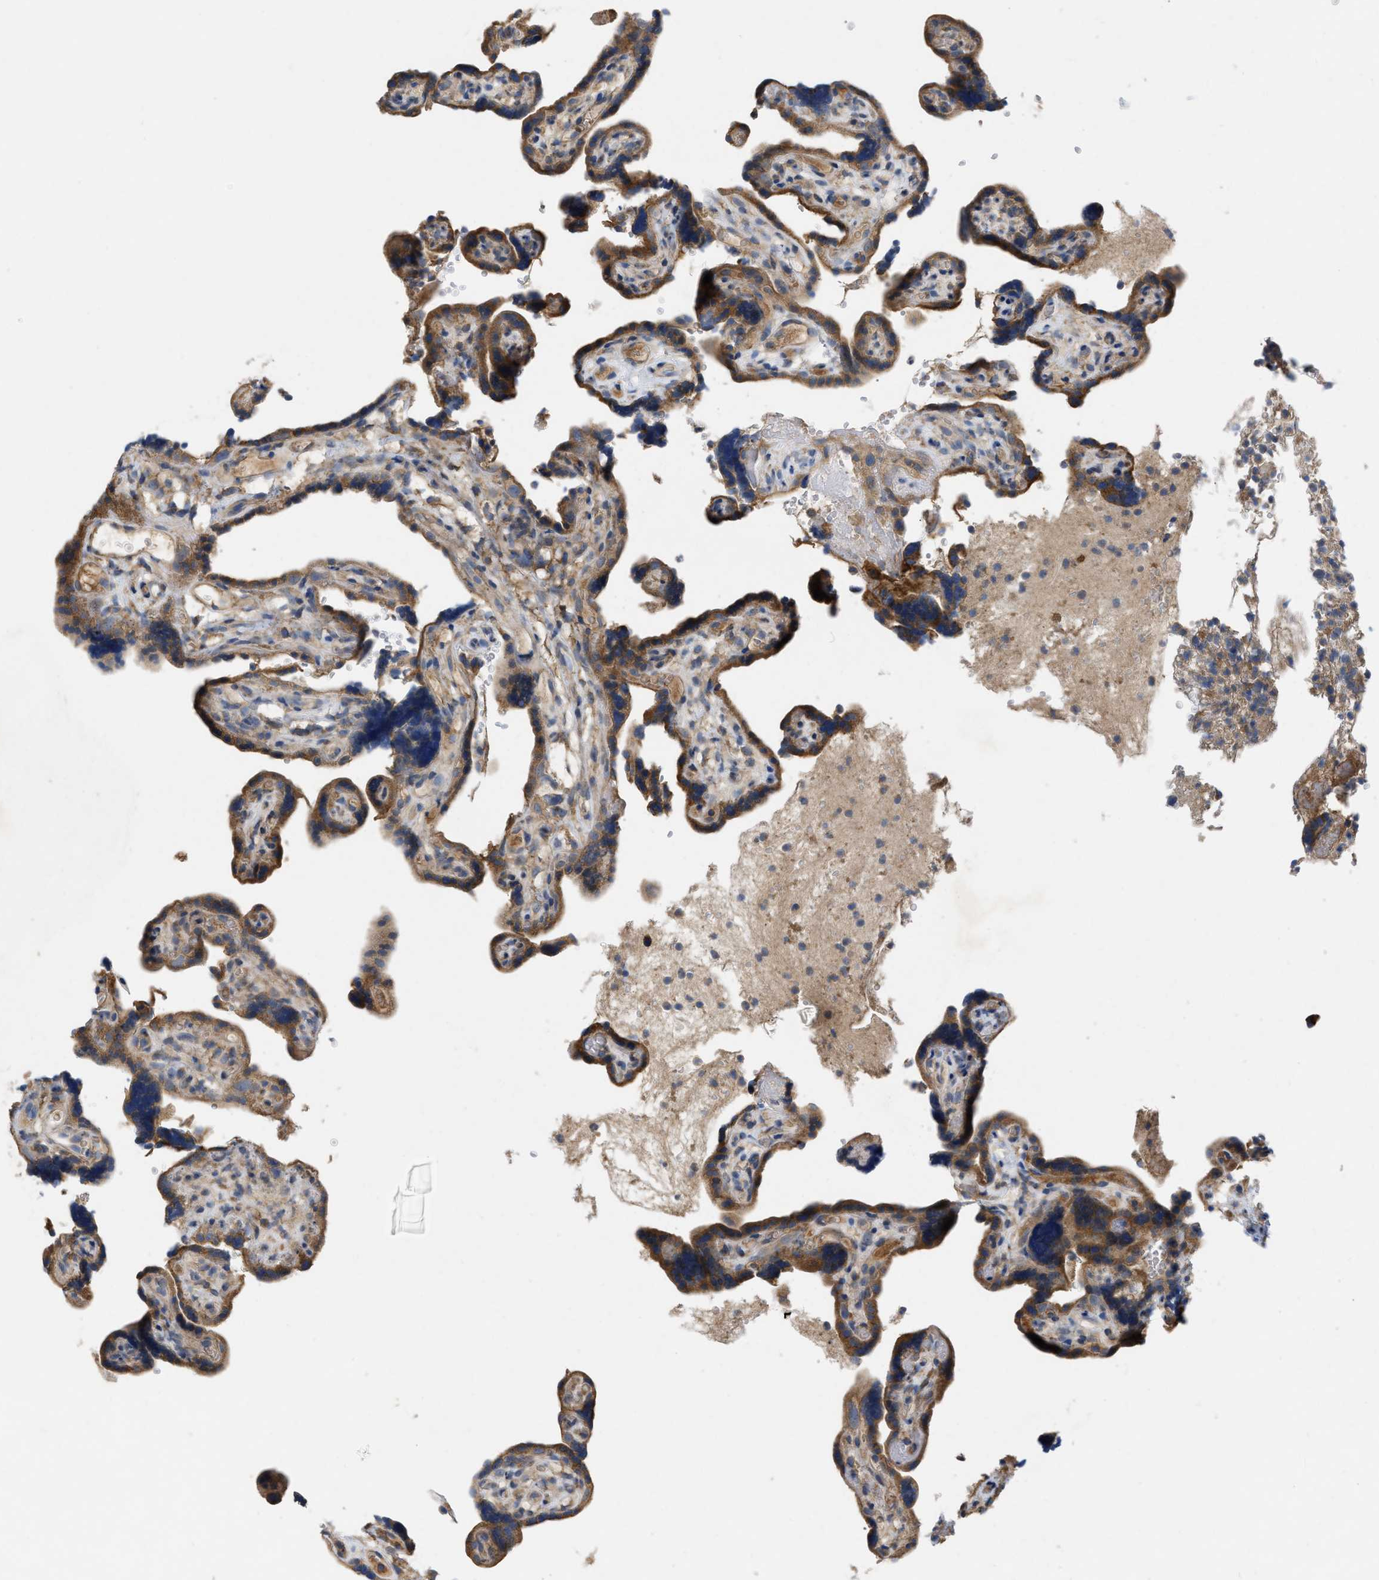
{"staining": {"intensity": "moderate", "quantity": ">75%", "location": "cytoplasmic/membranous"}, "tissue": "placenta", "cell_type": "Decidual cells", "image_type": "normal", "snomed": [{"axis": "morphology", "description": "Normal tissue, NOS"}, {"axis": "topography", "description": "Placenta"}], "caption": "Decidual cells demonstrate moderate cytoplasmic/membranous staining in approximately >75% of cells in benign placenta.", "gene": "TMEM131", "patient": {"sex": "female", "age": 30}}